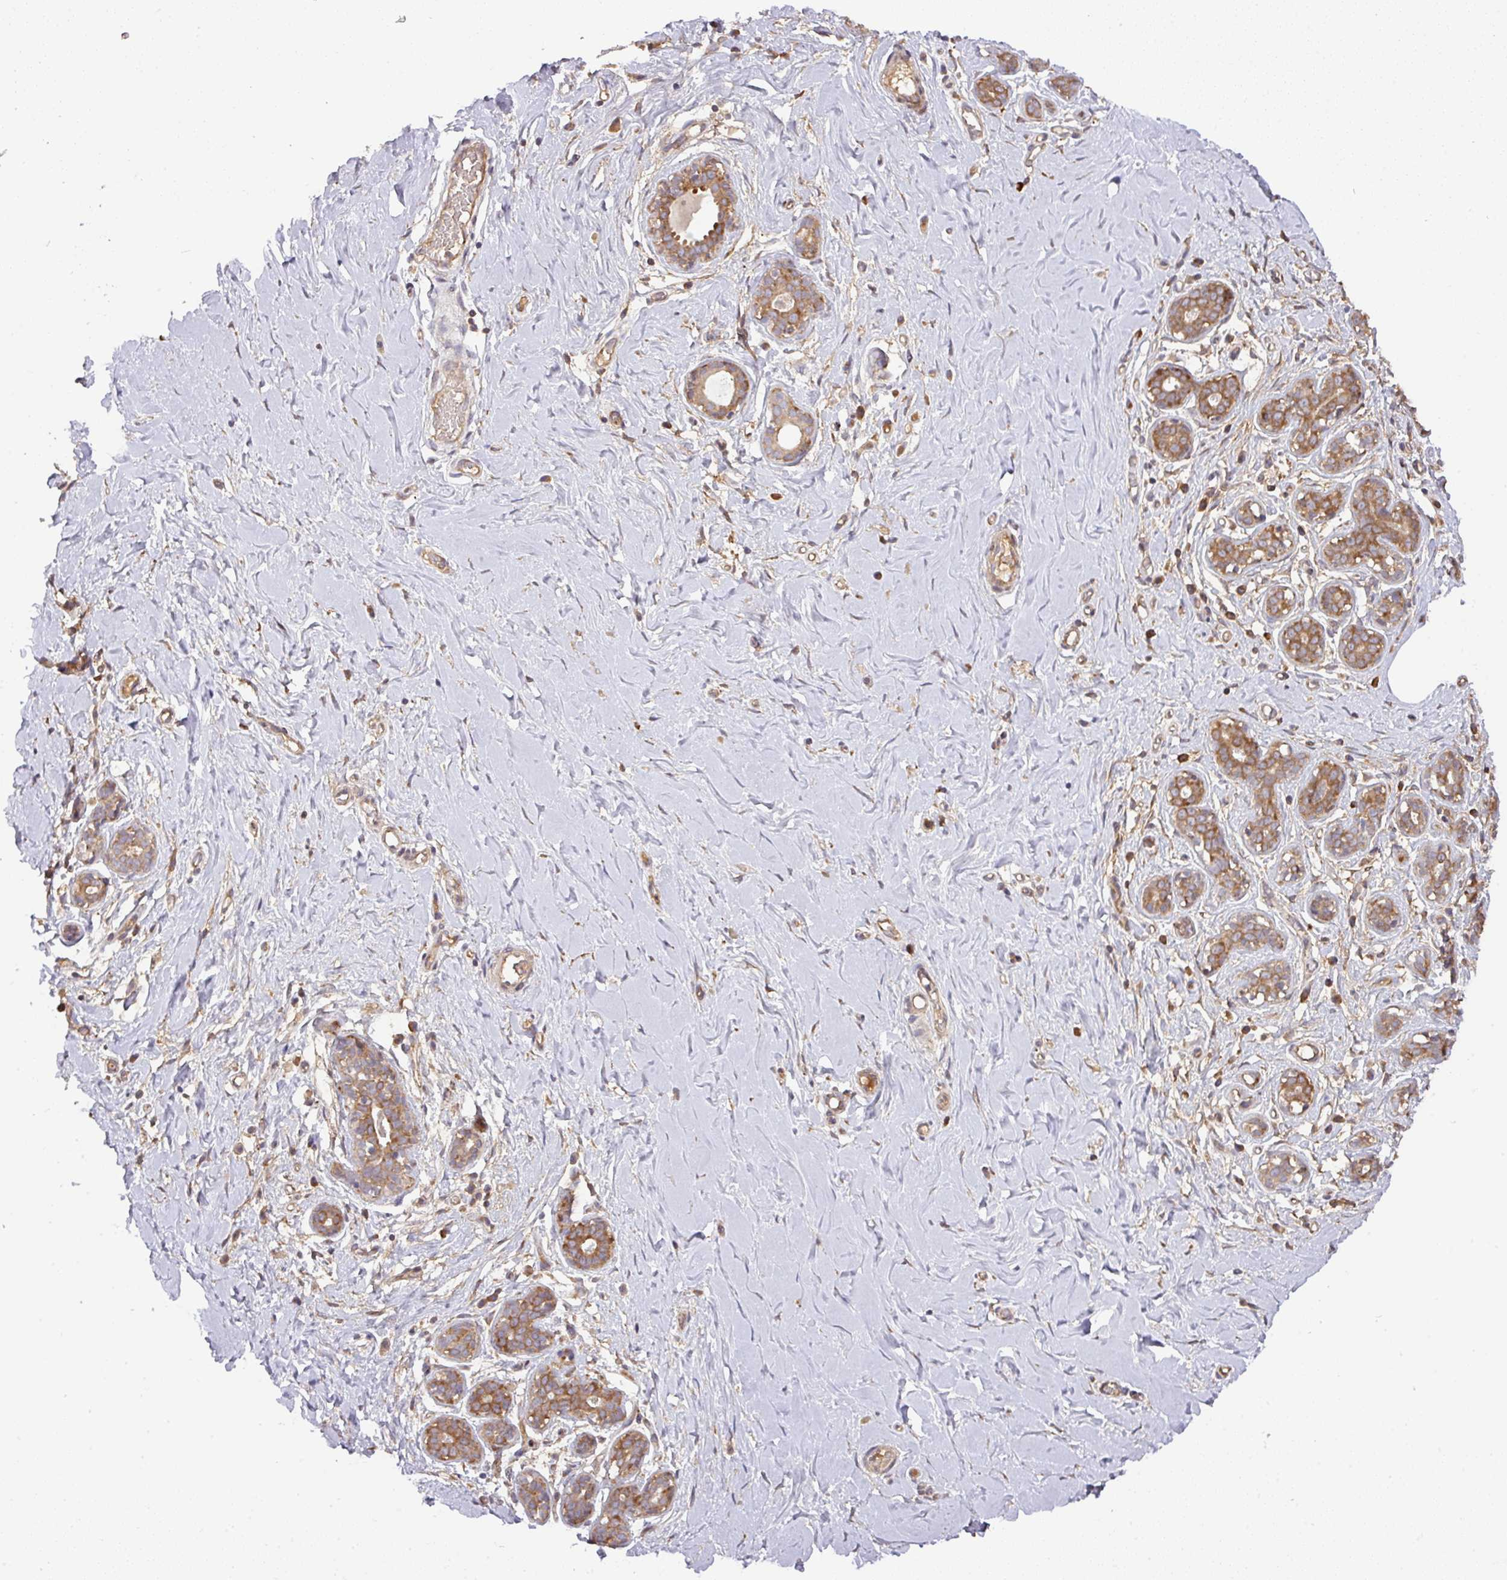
{"staining": {"intensity": "moderate", "quantity": ">75%", "location": "cytoplasmic/membranous"}, "tissue": "breast", "cell_type": "Glandular cells", "image_type": "normal", "snomed": [{"axis": "morphology", "description": "Normal tissue, NOS"}, {"axis": "topography", "description": "Breast"}], "caption": "This is a histology image of immunohistochemistry staining of benign breast, which shows moderate expression in the cytoplasmic/membranous of glandular cells.", "gene": "GALP", "patient": {"sex": "female", "age": 27}}